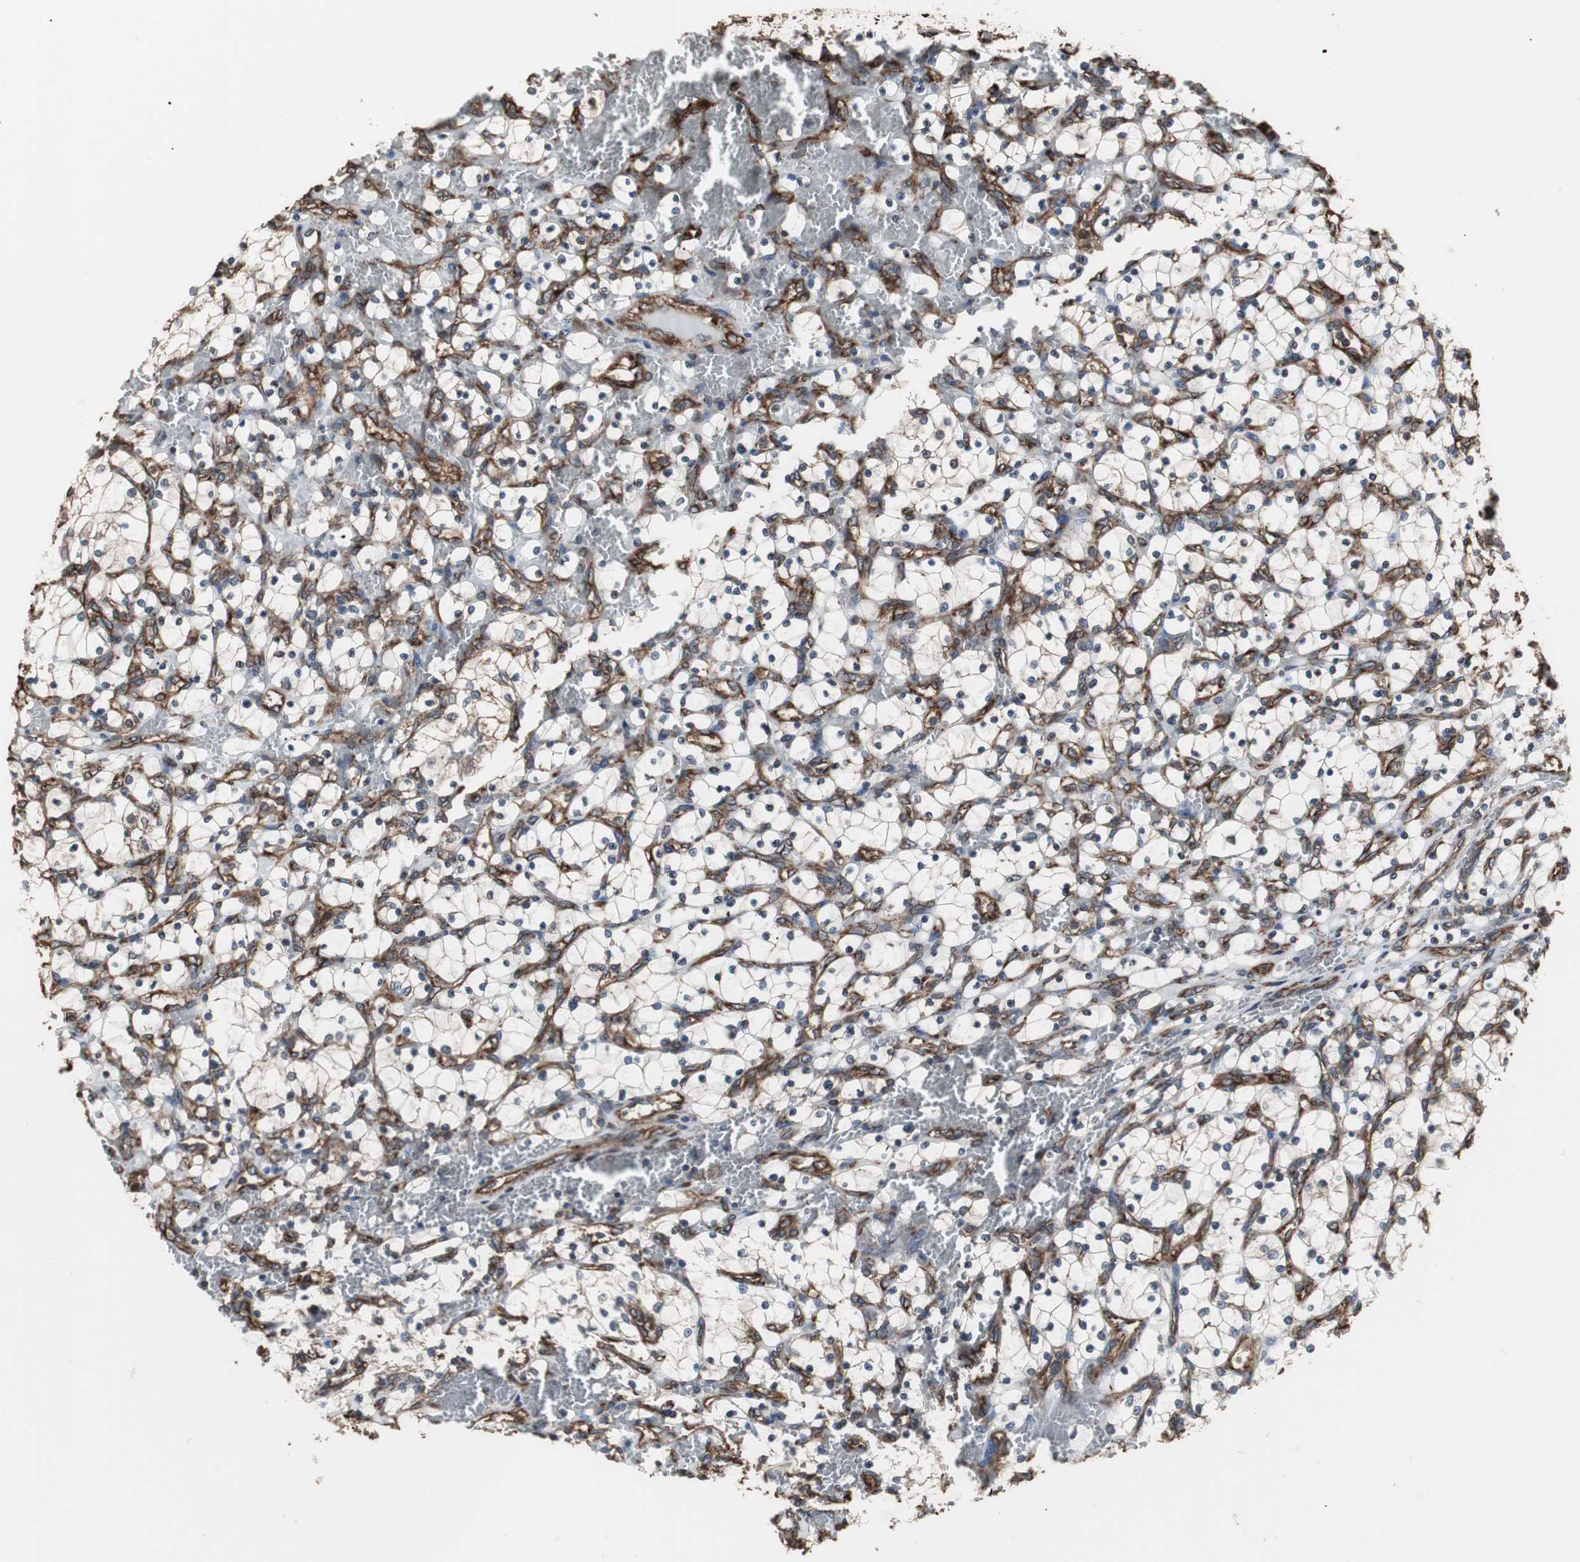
{"staining": {"intensity": "moderate", "quantity": "25%-75%", "location": "cytoplasmic/membranous"}, "tissue": "renal cancer", "cell_type": "Tumor cells", "image_type": "cancer", "snomed": [{"axis": "morphology", "description": "Adenocarcinoma, NOS"}, {"axis": "topography", "description": "Kidney"}], "caption": "High-power microscopy captured an immunohistochemistry (IHC) micrograph of renal adenocarcinoma, revealing moderate cytoplasmic/membranous positivity in approximately 25%-75% of tumor cells. The staining was performed using DAB to visualize the protein expression in brown, while the nuclei were stained in blue with hematoxylin (Magnification: 20x).", "gene": "CALU", "patient": {"sex": "female", "age": 69}}